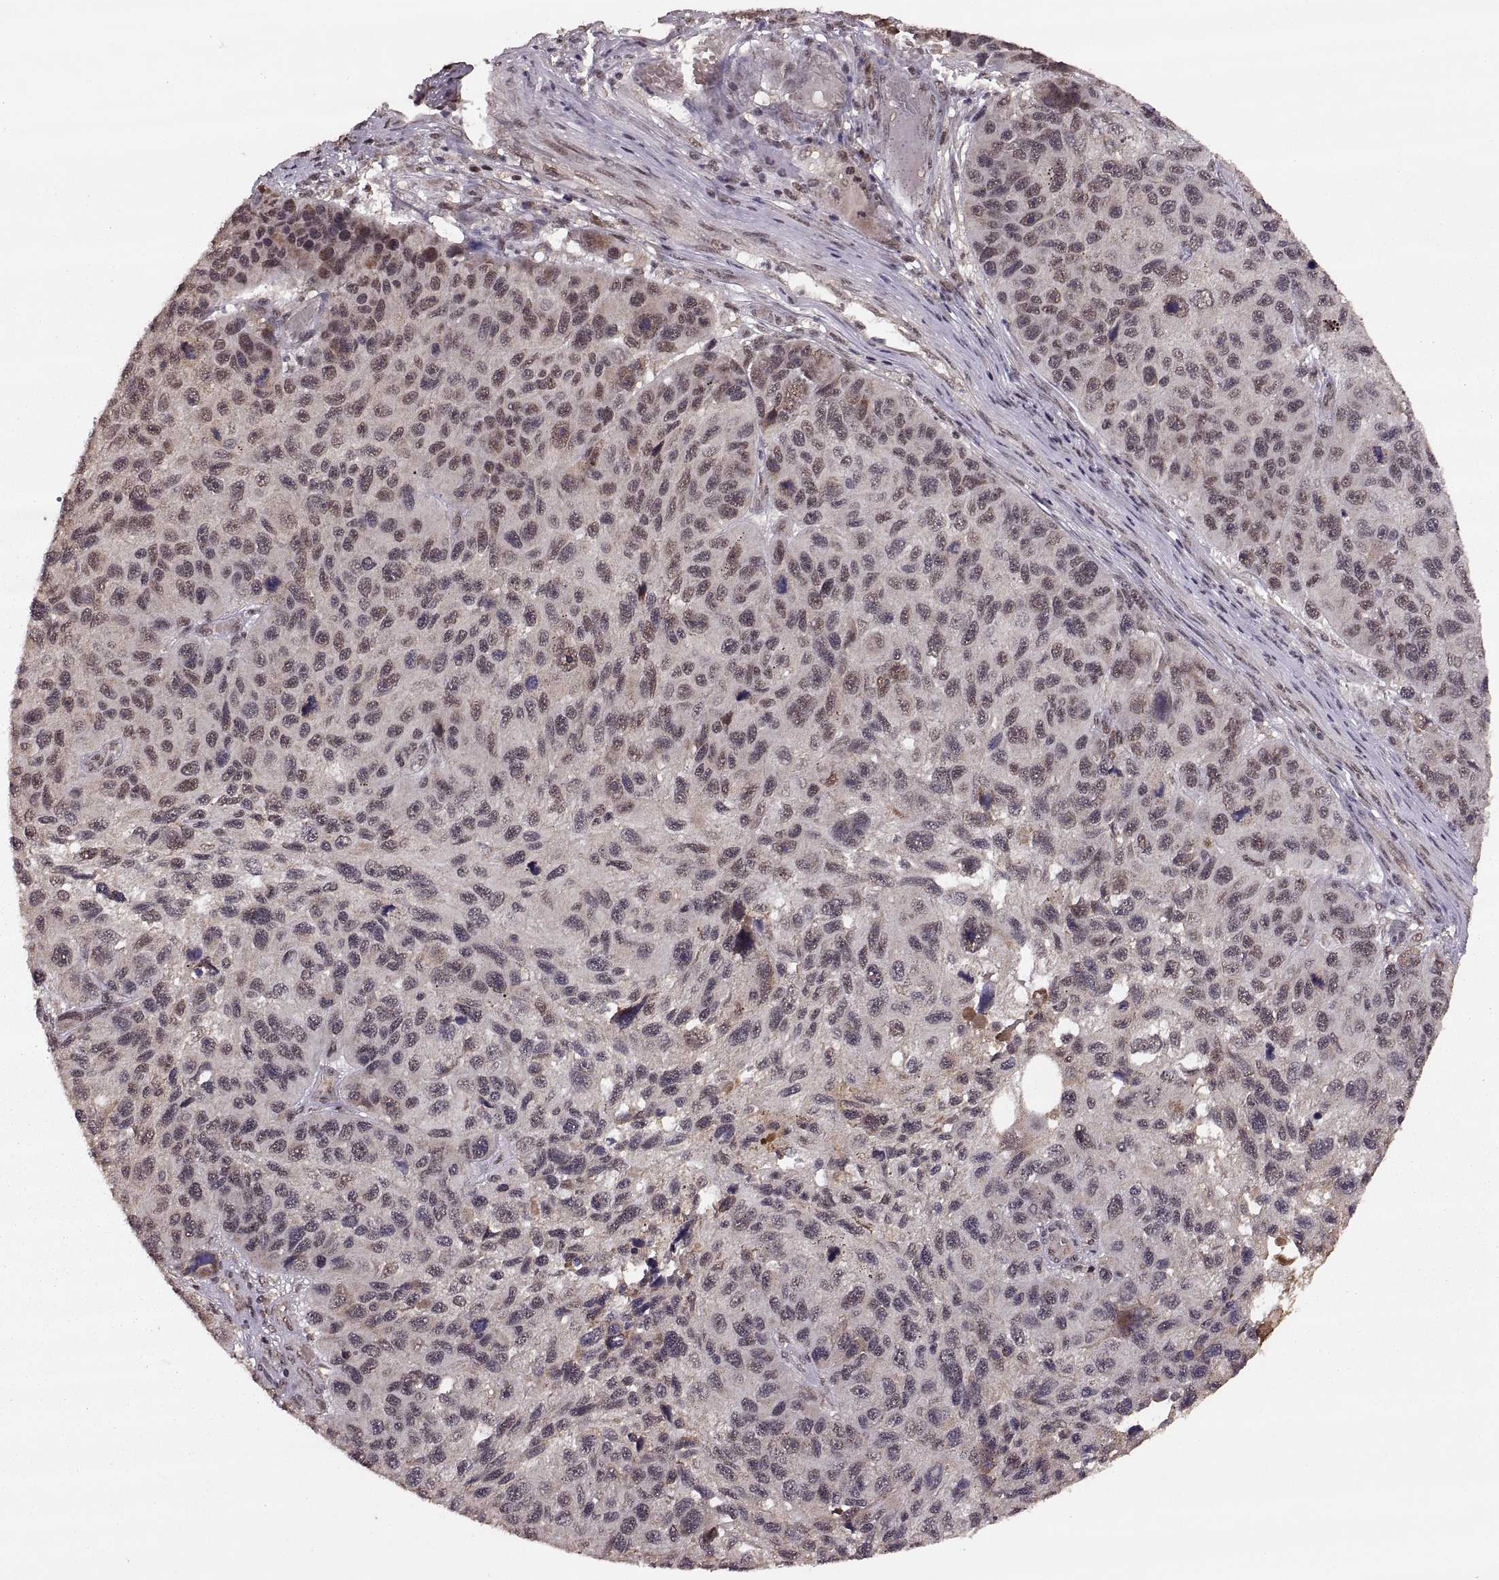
{"staining": {"intensity": "weak", "quantity": "<25%", "location": "nuclear"}, "tissue": "melanoma", "cell_type": "Tumor cells", "image_type": "cancer", "snomed": [{"axis": "morphology", "description": "Malignant melanoma, NOS"}, {"axis": "topography", "description": "Skin"}], "caption": "A micrograph of malignant melanoma stained for a protein demonstrates no brown staining in tumor cells. Brightfield microscopy of IHC stained with DAB (3,3'-diaminobenzidine) (brown) and hematoxylin (blue), captured at high magnification.", "gene": "RFT1", "patient": {"sex": "male", "age": 53}}